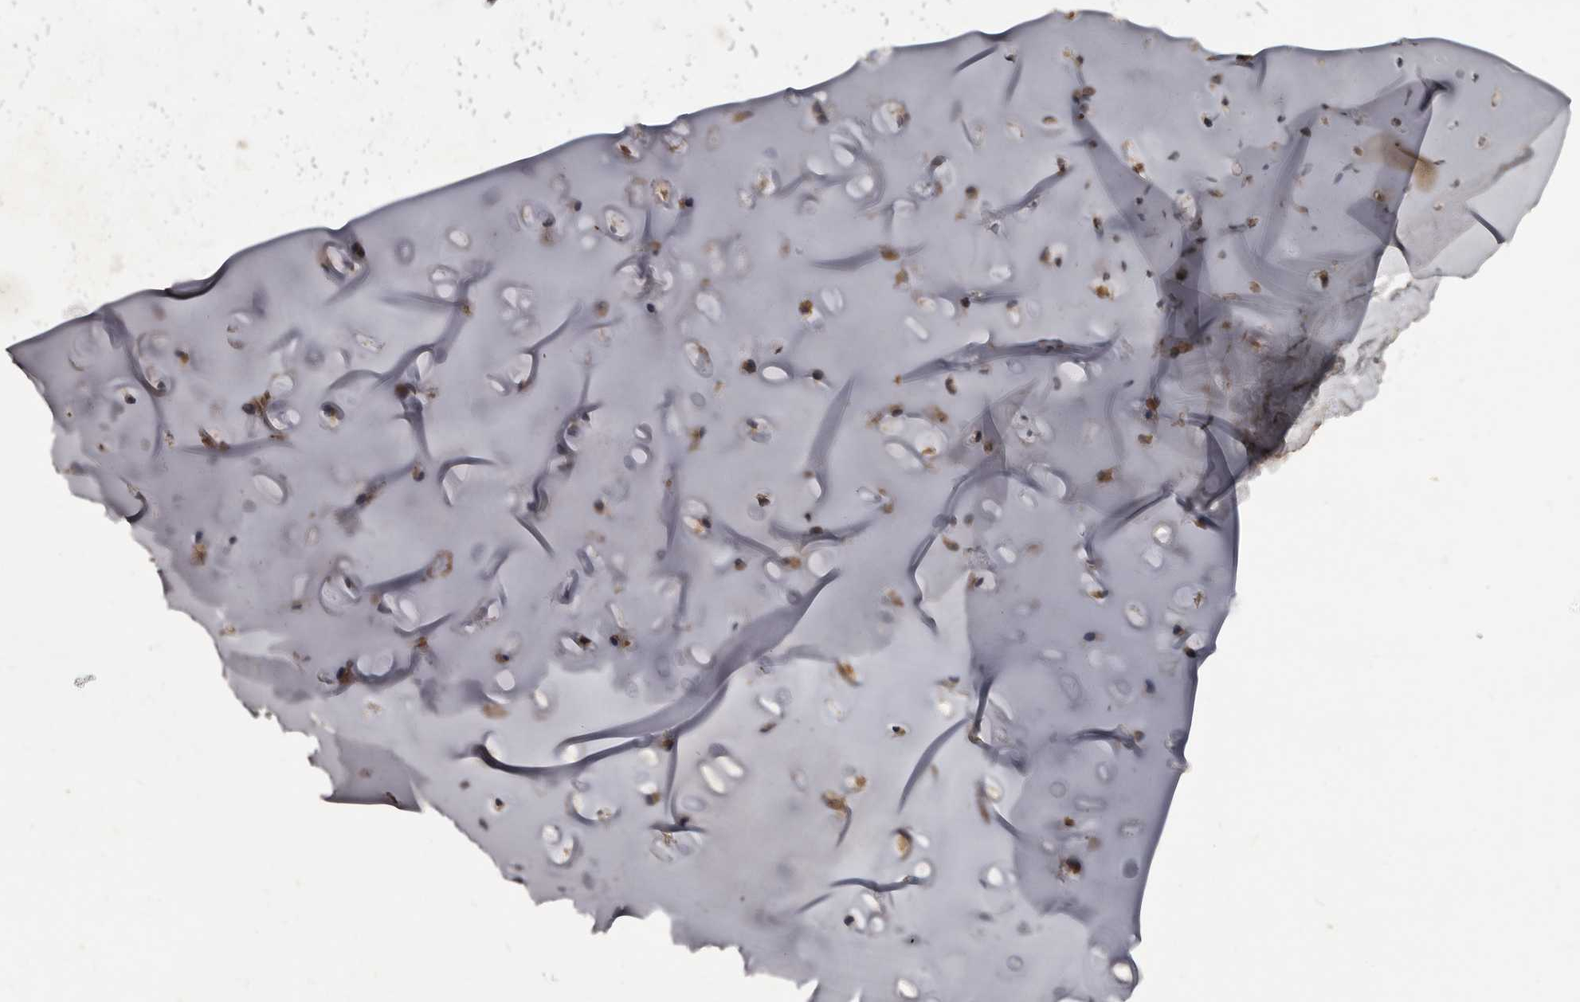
{"staining": {"intensity": "moderate", "quantity": ">75%", "location": "cytoplasmic/membranous"}, "tissue": "soft tissue", "cell_type": "Chondrocytes", "image_type": "normal", "snomed": [{"axis": "morphology", "description": "Normal tissue, NOS"}, {"axis": "morphology", "description": "Basal cell carcinoma"}, {"axis": "topography", "description": "Cartilage tissue"}, {"axis": "topography", "description": "Nasopharynx"}, {"axis": "topography", "description": "Oral tissue"}], "caption": "Immunohistochemistry (IHC) (DAB (3,3'-diaminobenzidine)) staining of benign human soft tissue displays moderate cytoplasmic/membranous protein expression in approximately >75% of chondrocytes.", "gene": "GREB1", "patient": {"sex": "female", "age": 77}}